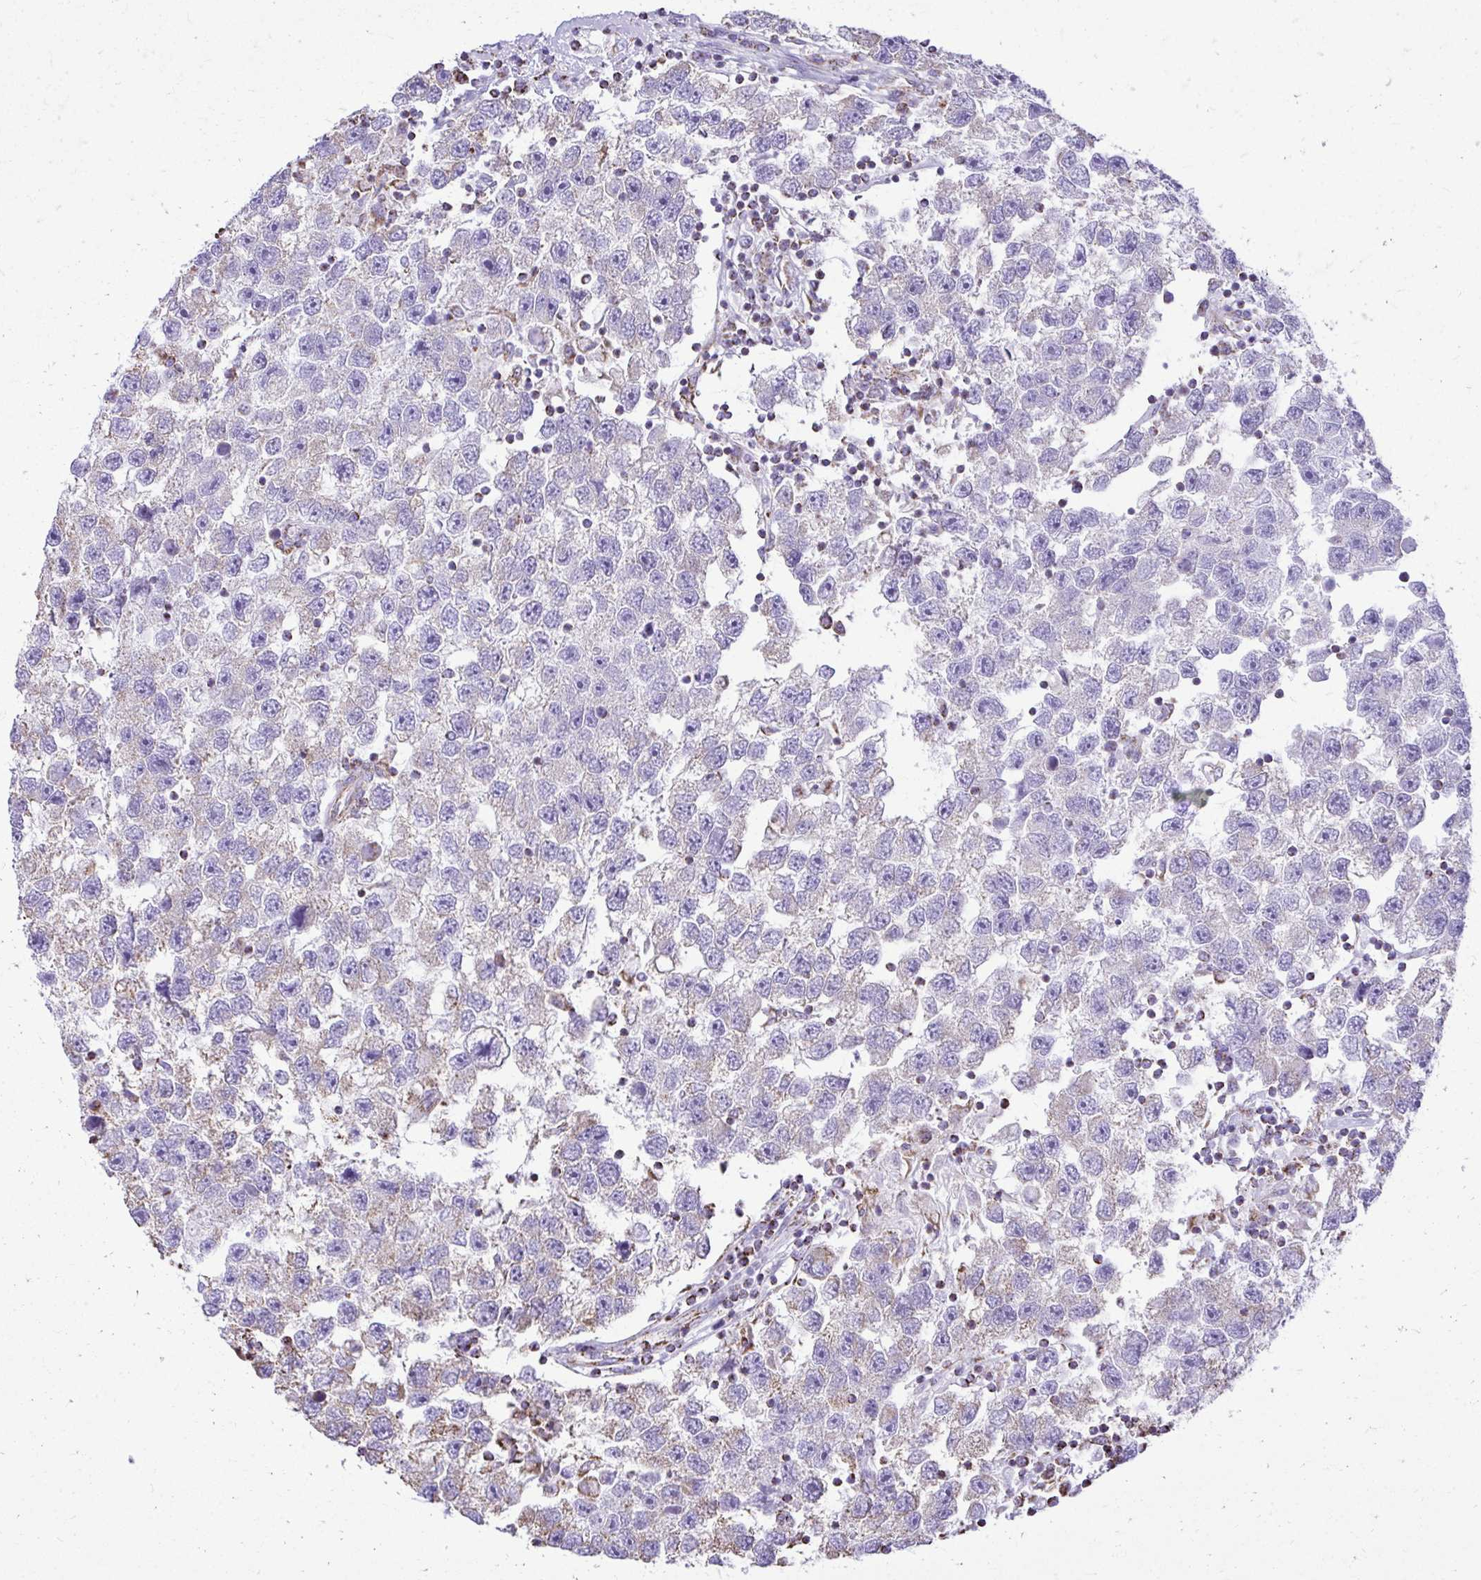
{"staining": {"intensity": "negative", "quantity": "none", "location": "none"}, "tissue": "testis cancer", "cell_type": "Tumor cells", "image_type": "cancer", "snomed": [{"axis": "morphology", "description": "Seminoma, NOS"}, {"axis": "topography", "description": "Testis"}], "caption": "Tumor cells show no significant protein expression in testis cancer. (DAB (3,3'-diaminobenzidine) immunohistochemistry (IHC) with hematoxylin counter stain).", "gene": "MPZL2", "patient": {"sex": "male", "age": 26}}